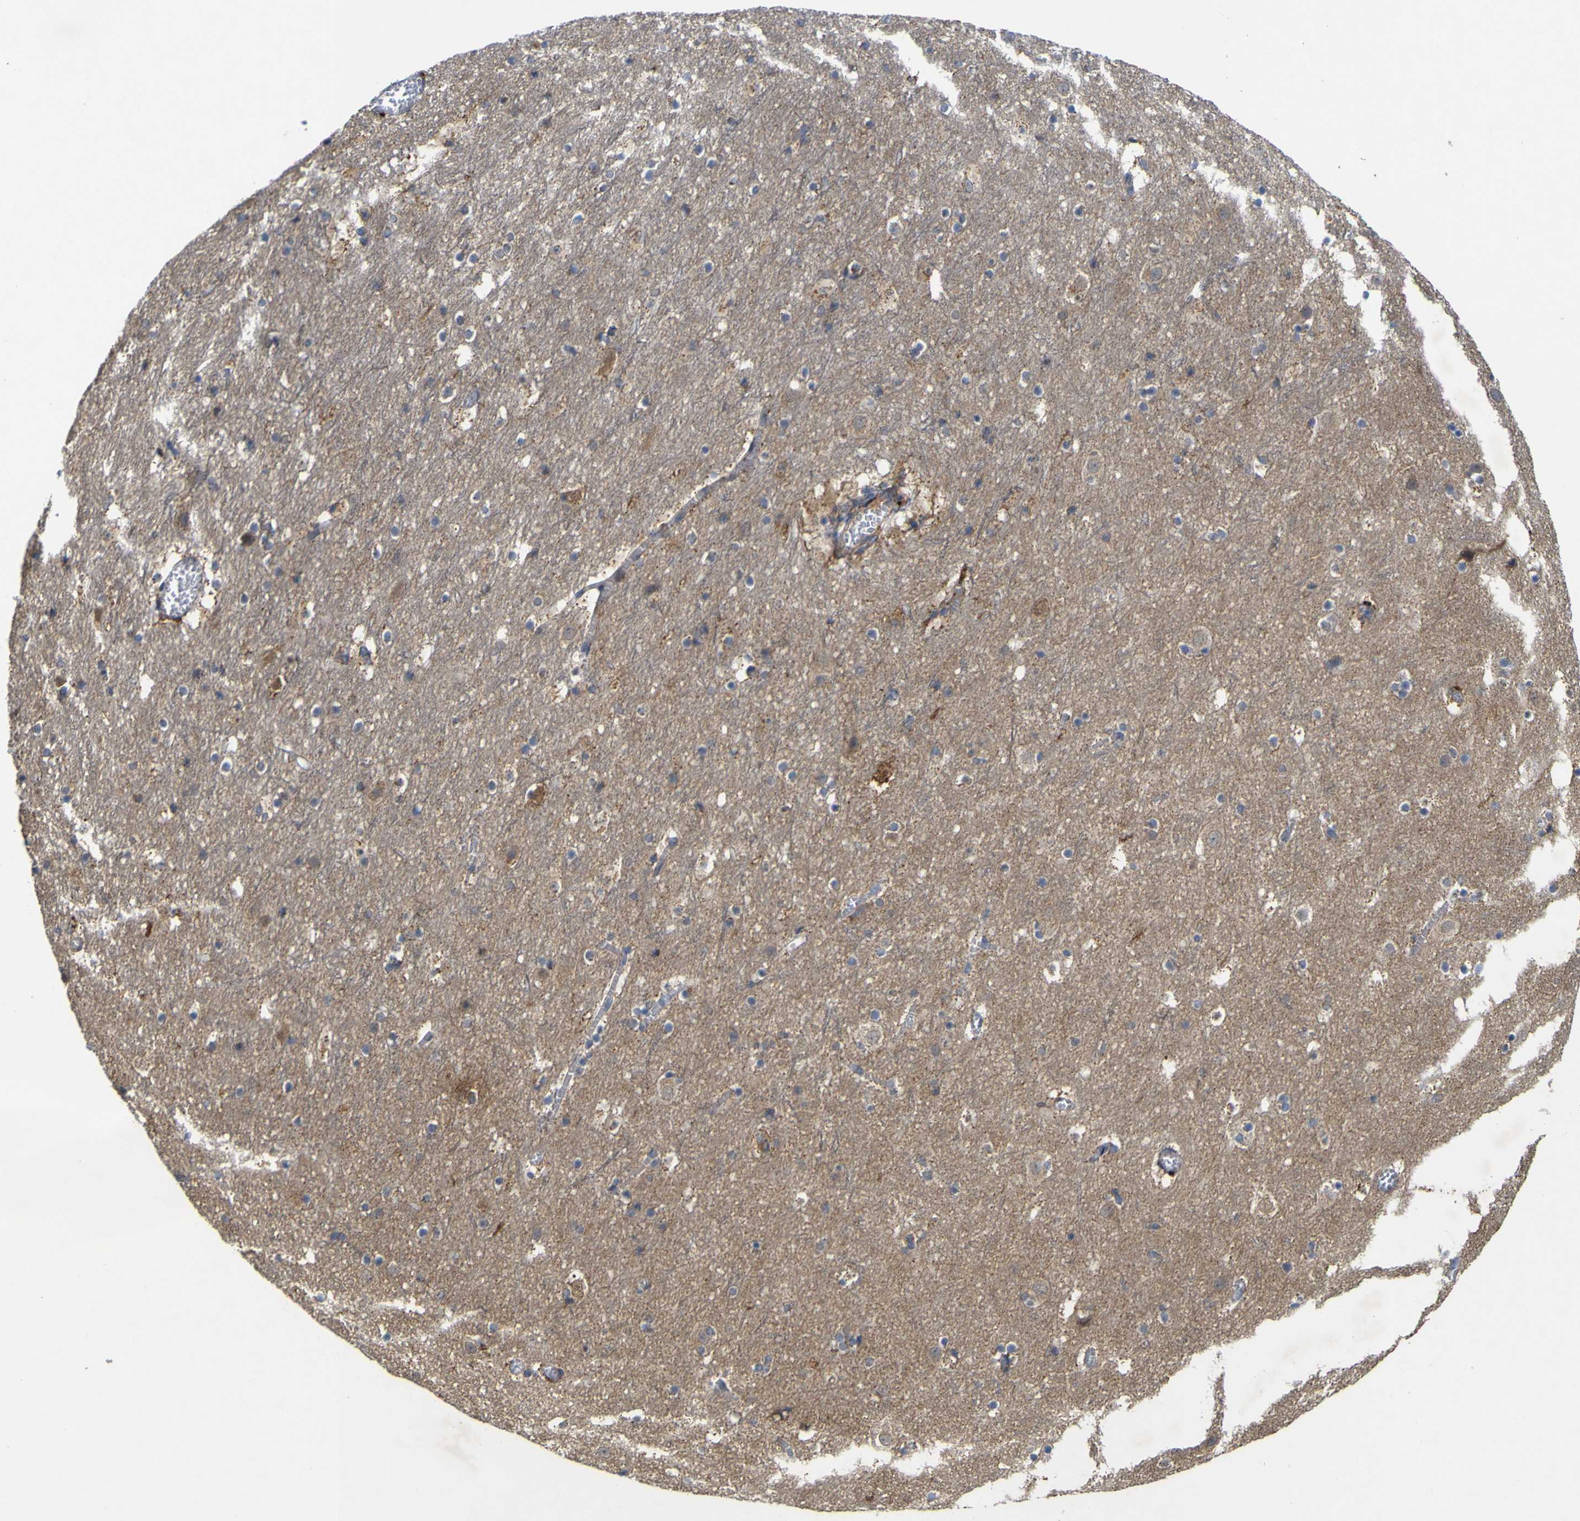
{"staining": {"intensity": "negative", "quantity": "none", "location": "none"}, "tissue": "cerebral cortex", "cell_type": "Endothelial cells", "image_type": "normal", "snomed": [{"axis": "morphology", "description": "Normal tissue, NOS"}, {"axis": "topography", "description": "Cerebral cortex"}], "caption": "DAB immunohistochemical staining of benign cerebral cortex demonstrates no significant positivity in endothelial cells. (Brightfield microscopy of DAB (3,3'-diaminobenzidine) immunohistochemistry (IHC) at high magnification).", "gene": "IRAK2", "patient": {"sex": "male", "age": 45}}